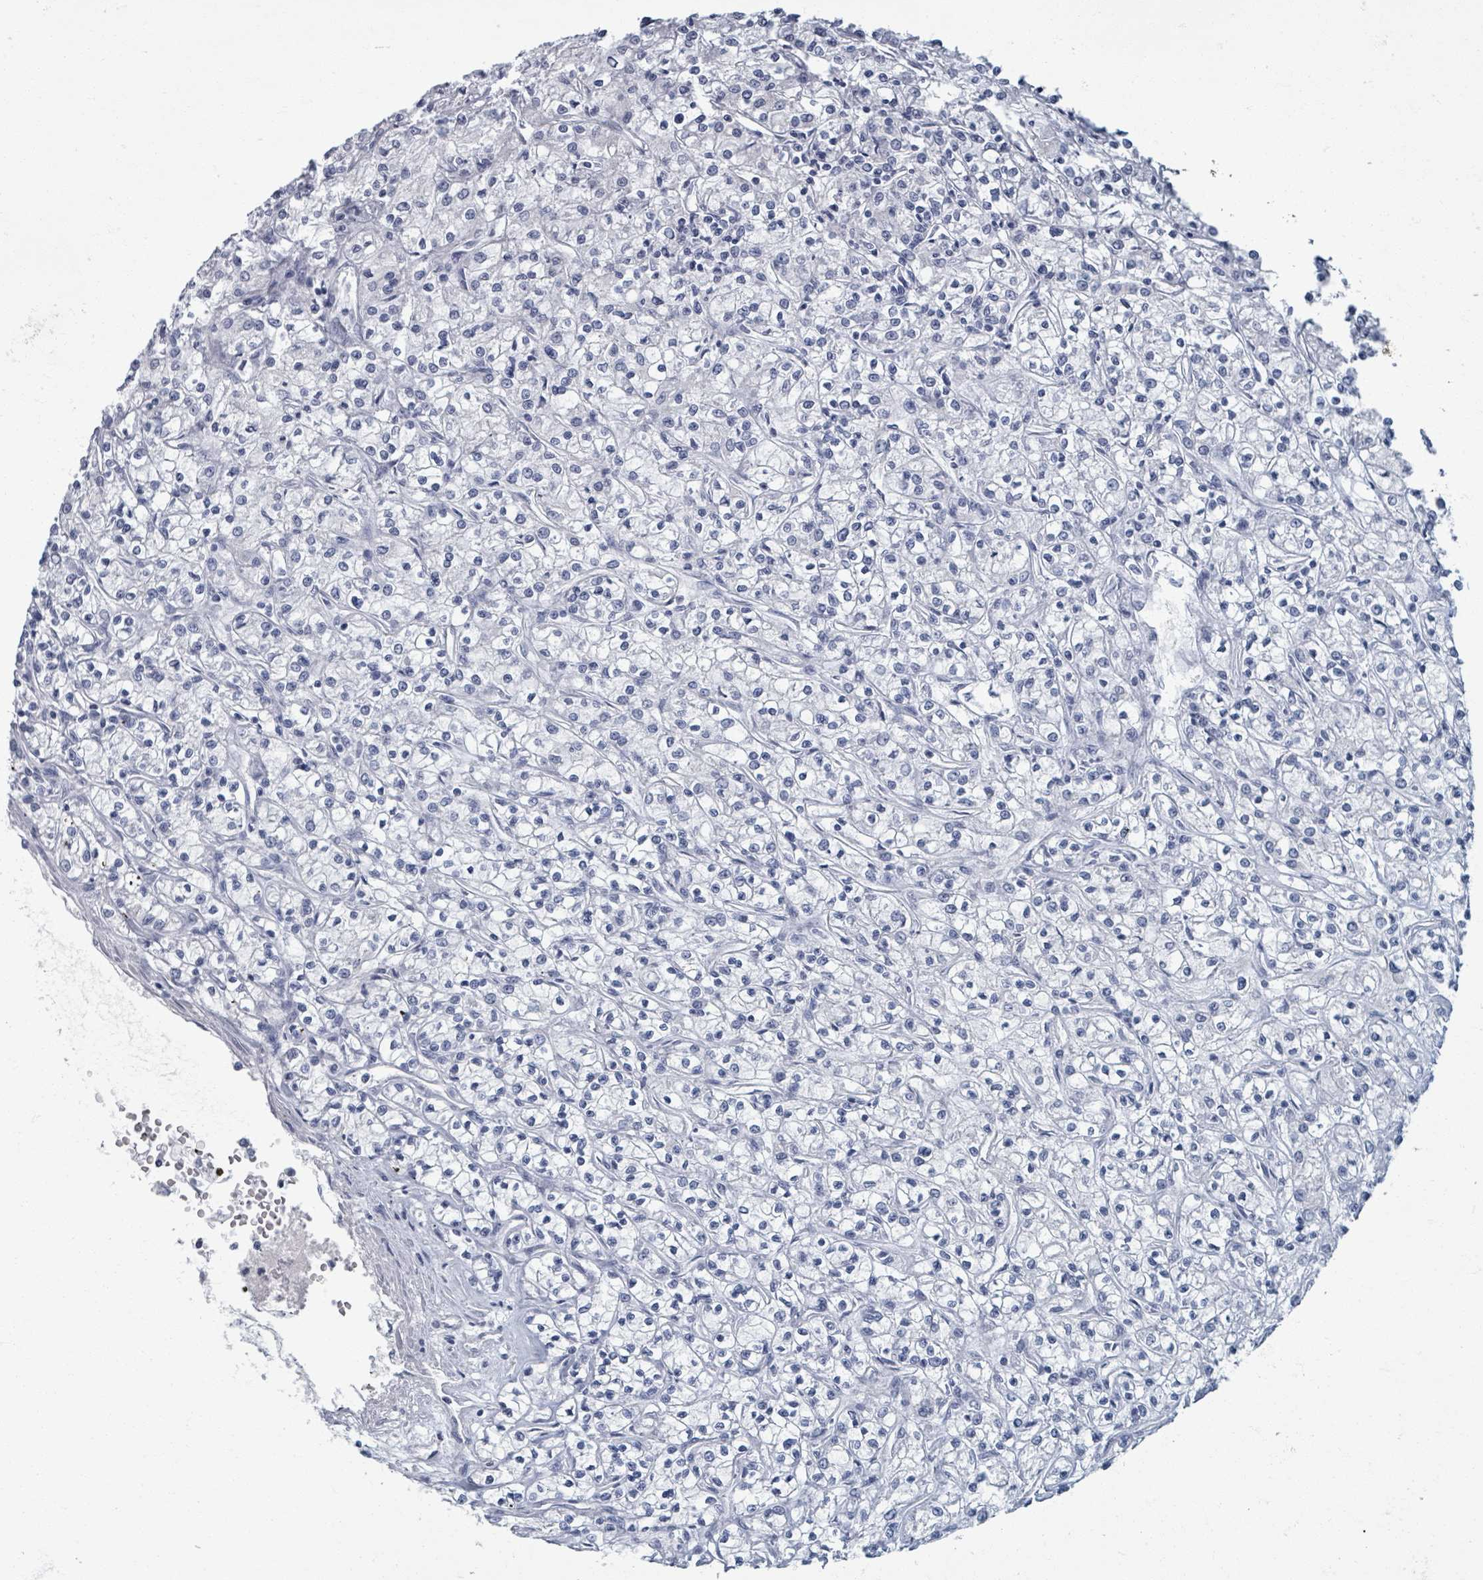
{"staining": {"intensity": "negative", "quantity": "none", "location": "none"}, "tissue": "renal cancer", "cell_type": "Tumor cells", "image_type": "cancer", "snomed": [{"axis": "morphology", "description": "Adenocarcinoma, NOS"}, {"axis": "topography", "description": "Kidney"}], "caption": "Tumor cells are negative for brown protein staining in adenocarcinoma (renal). (DAB (3,3'-diaminobenzidine) IHC with hematoxylin counter stain).", "gene": "TAS2R1", "patient": {"sex": "female", "age": 59}}